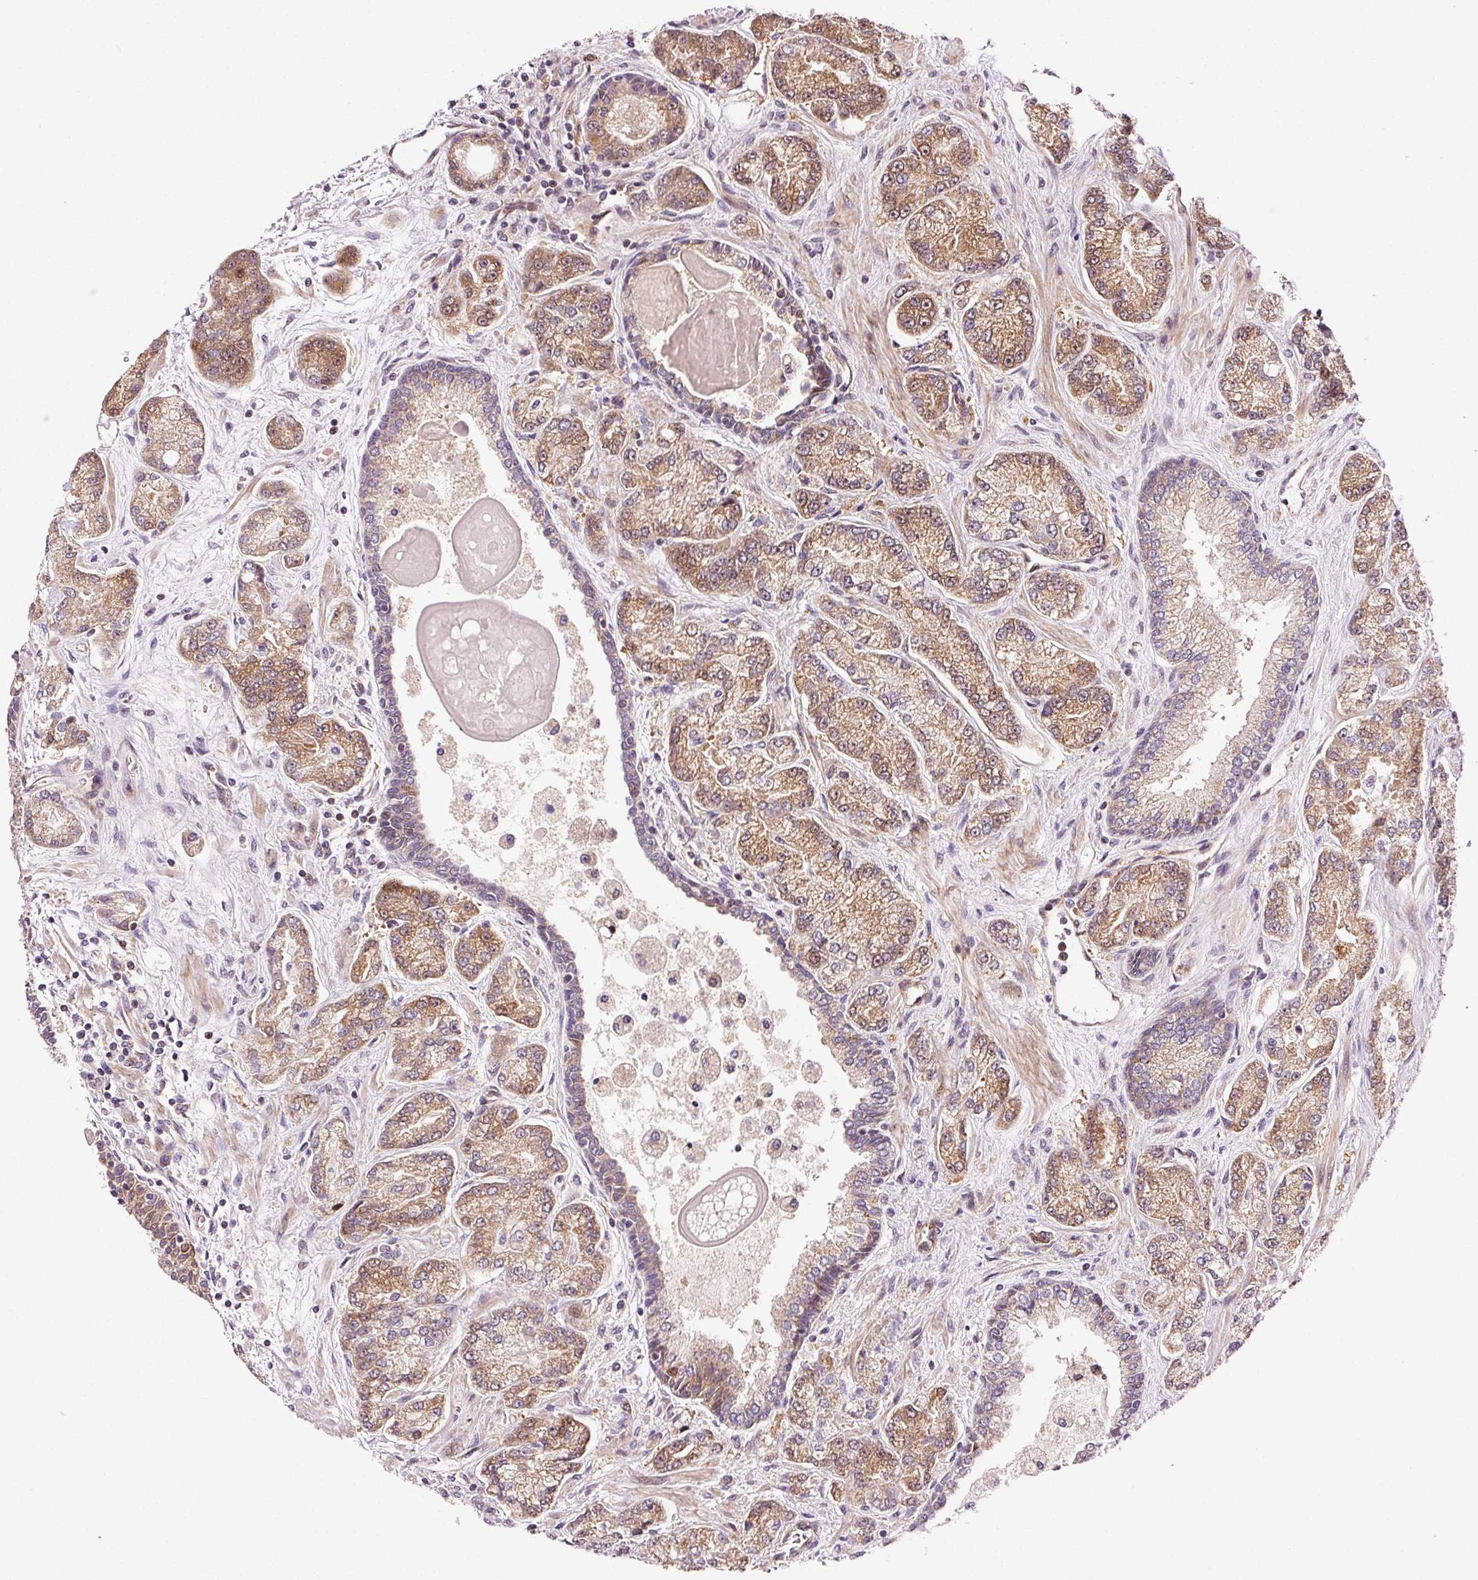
{"staining": {"intensity": "moderate", "quantity": ">75%", "location": "cytoplasmic/membranous"}, "tissue": "prostate cancer", "cell_type": "Tumor cells", "image_type": "cancer", "snomed": [{"axis": "morphology", "description": "Adenocarcinoma, High grade"}, {"axis": "topography", "description": "Prostate"}], "caption": "DAB immunohistochemical staining of human adenocarcinoma (high-grade) (prostate) demonstrates moderate cytoplasmic/membranous protein staining in about >75% of tumor cells.", "gene": "PPP1R14B", "patient": {"sex": "male", "age": 68}}